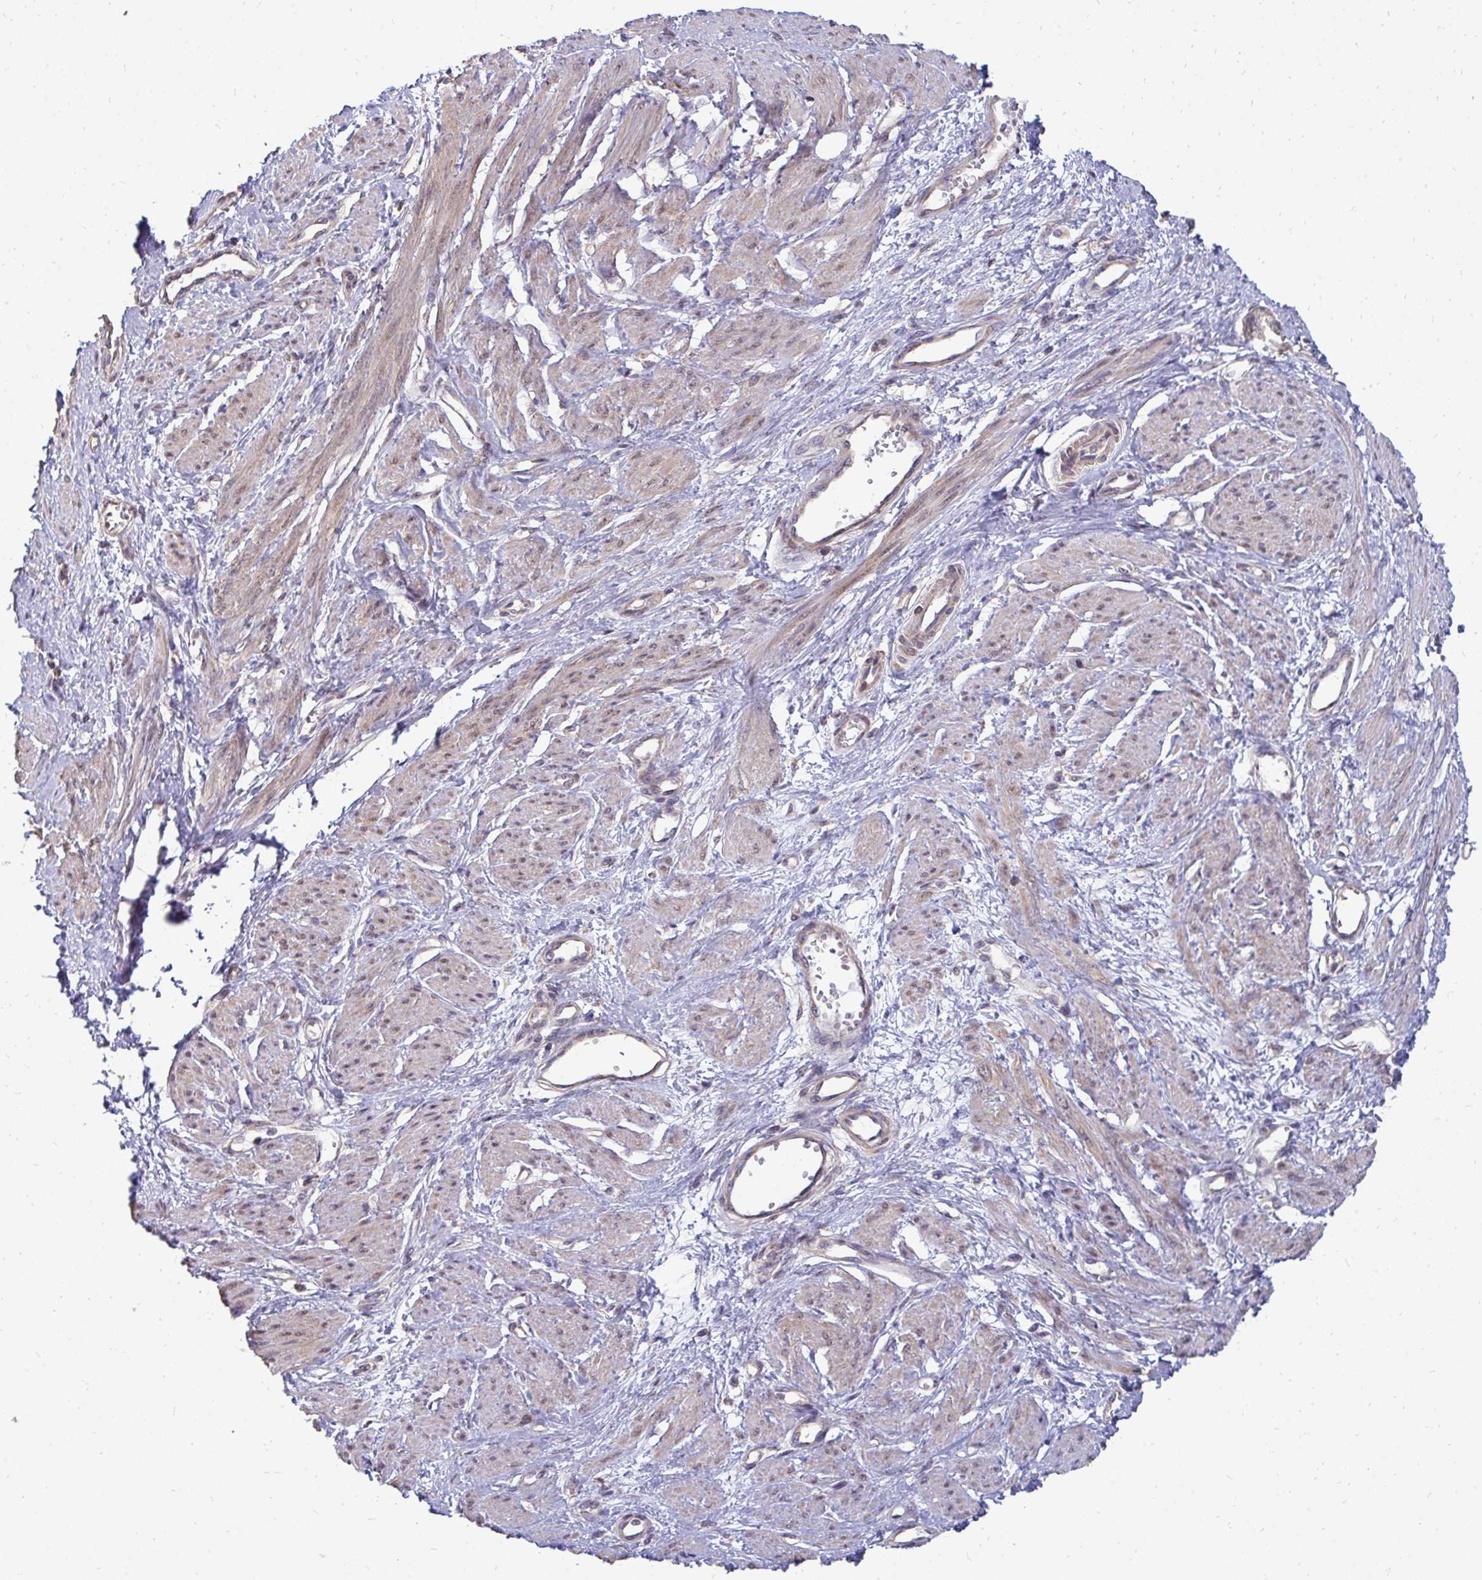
{"staining": {"intensity": "moderate", "quantity": ">75%", "location": "cytoplasmic/membranous"}, "tissue": "smooth muscle", "cell_type": "Smooth muscle cells", "image_type": "normal", "snomed": [{"axis": "morphology", "description": "Normal tissue, NOS"}, {"axis": "topography", "description": "Smooth muscle"}, {"axis": "topography", "description": "Uterus"}], "caption": "Smooth muscle stained with immunohistochemistry (IHC) demonstrates moderate cytoplasmic/membranous positivity in approximately >75% of smooth muscle cells.", "gene": "DNAJA2", "patient": {"sex": "female", "age": 39}}